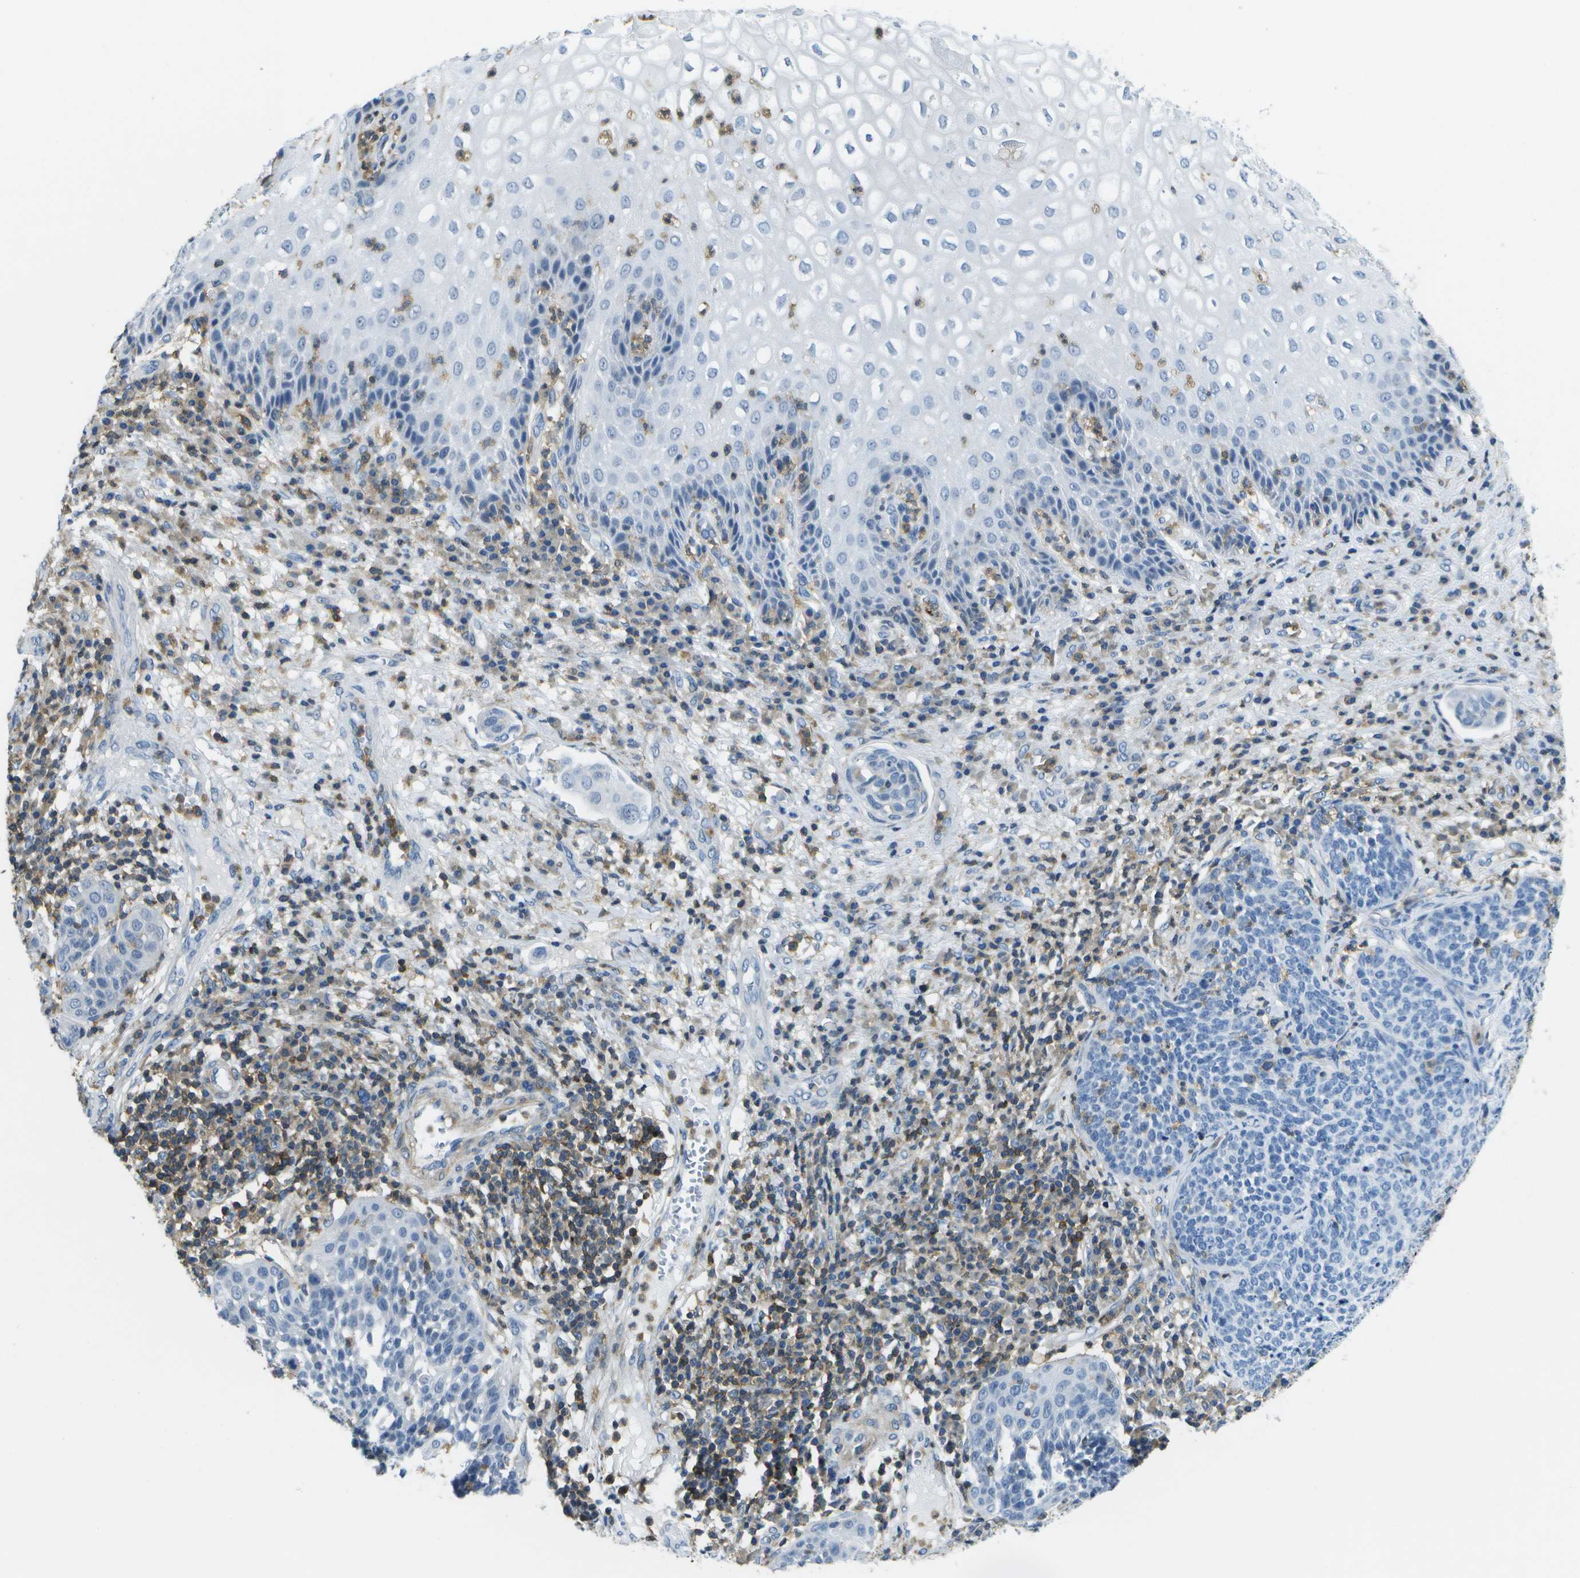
{"staining": {"intensity": "negative", "quantity": "none", "location": "none"}, "tissue": "cervical cancer", "cell_type": "Tumor cells", "image_type": "cancer", "snomed": [{"axis": "morphology", "description": "Squamous cell carcinoma, NOS"}, {"axis": "topography", "description": "Cervix"}], "caption": "Cervical cancer was stained to show a protein in brown. There is no significant staining in tumor cells.", "gene": "RCSD1", "patient": {"sex": "female", "age": 34}}